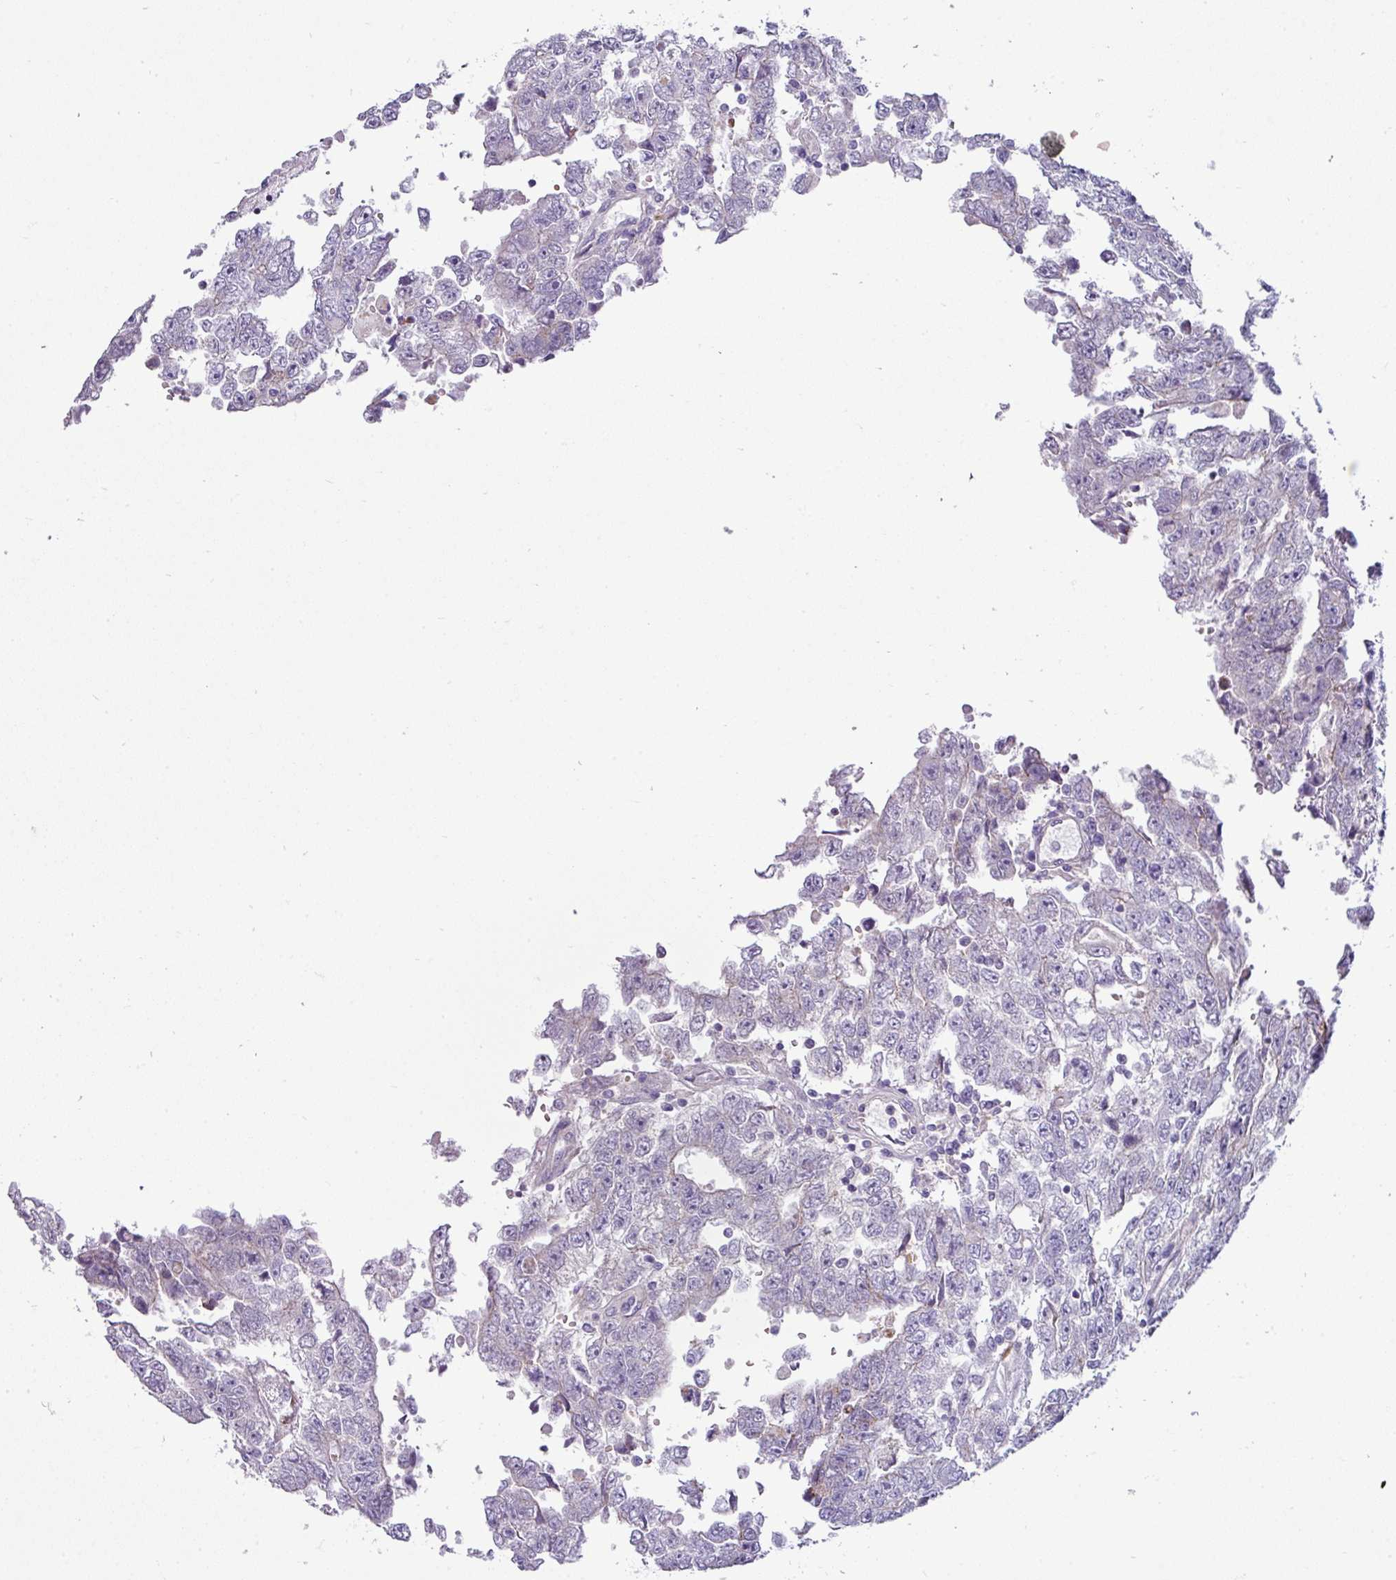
{"staining": {"intensity": "negative", "quantity": "none", "location": "none"}, "tissue": "testis cancer", "cell_type": "Tumor cells", "image_type": "cancer", "snomed": [{"axis": "morphology", "description": "Carcinoma, Embryonal, NOS"}, {"axis": "topography", "description": "Testis"}], "caption": "IHC photomicrograph of neoplastic tissue: testis cancer stained with DAB (3,3'-diaminobenzidine) displays no significant protein staining in tumor cells.", "gene": "ACAP3", "patient": {"sex": "male", "age": 25}}